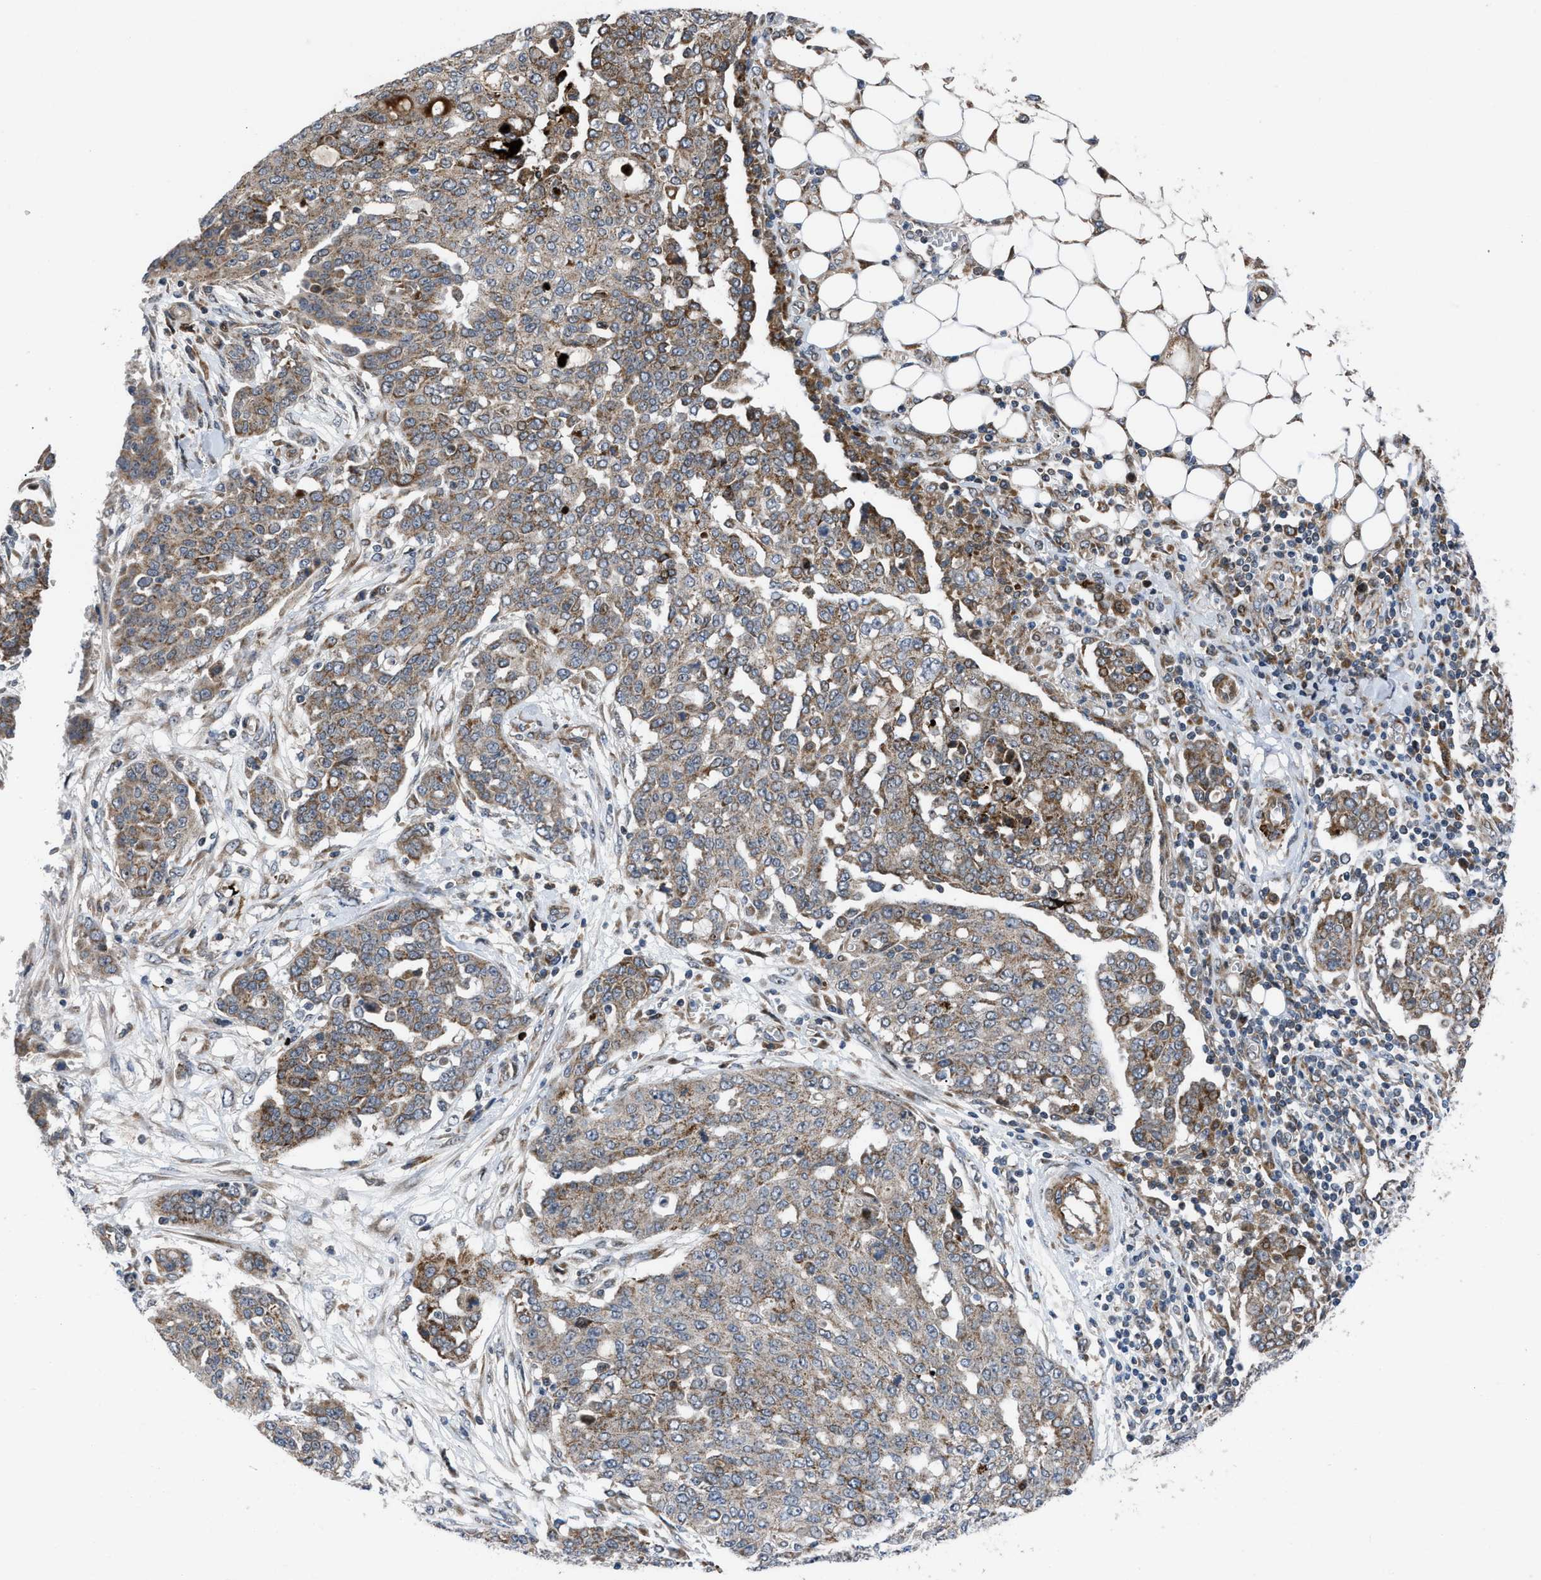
{"staining": {"intensity": "weak", "quantity": ">75%", "location": "cytoplasmic/membranous"}, "tissue": "ovarian cancer", "cell_type": "Tumor cells", "image_type": "cancer", "snomed": [{"axis": "morphology", "description": "Cystadenocarcinoma, serous, NOS"}, {"axis": "topography", "description": "Soft tissue"}, {"axis": "topography", "description": "Ovary"}], "caption": "Immunohistochemical staining of human ovarian cancer (serous cystadenocarcinoma) demonstrates low levels of weak cytoplasmic/membranous staining in about >75% of tumor cells.", "gene": "AP3M2", "patient": {"sex": "female", "age": 57}}